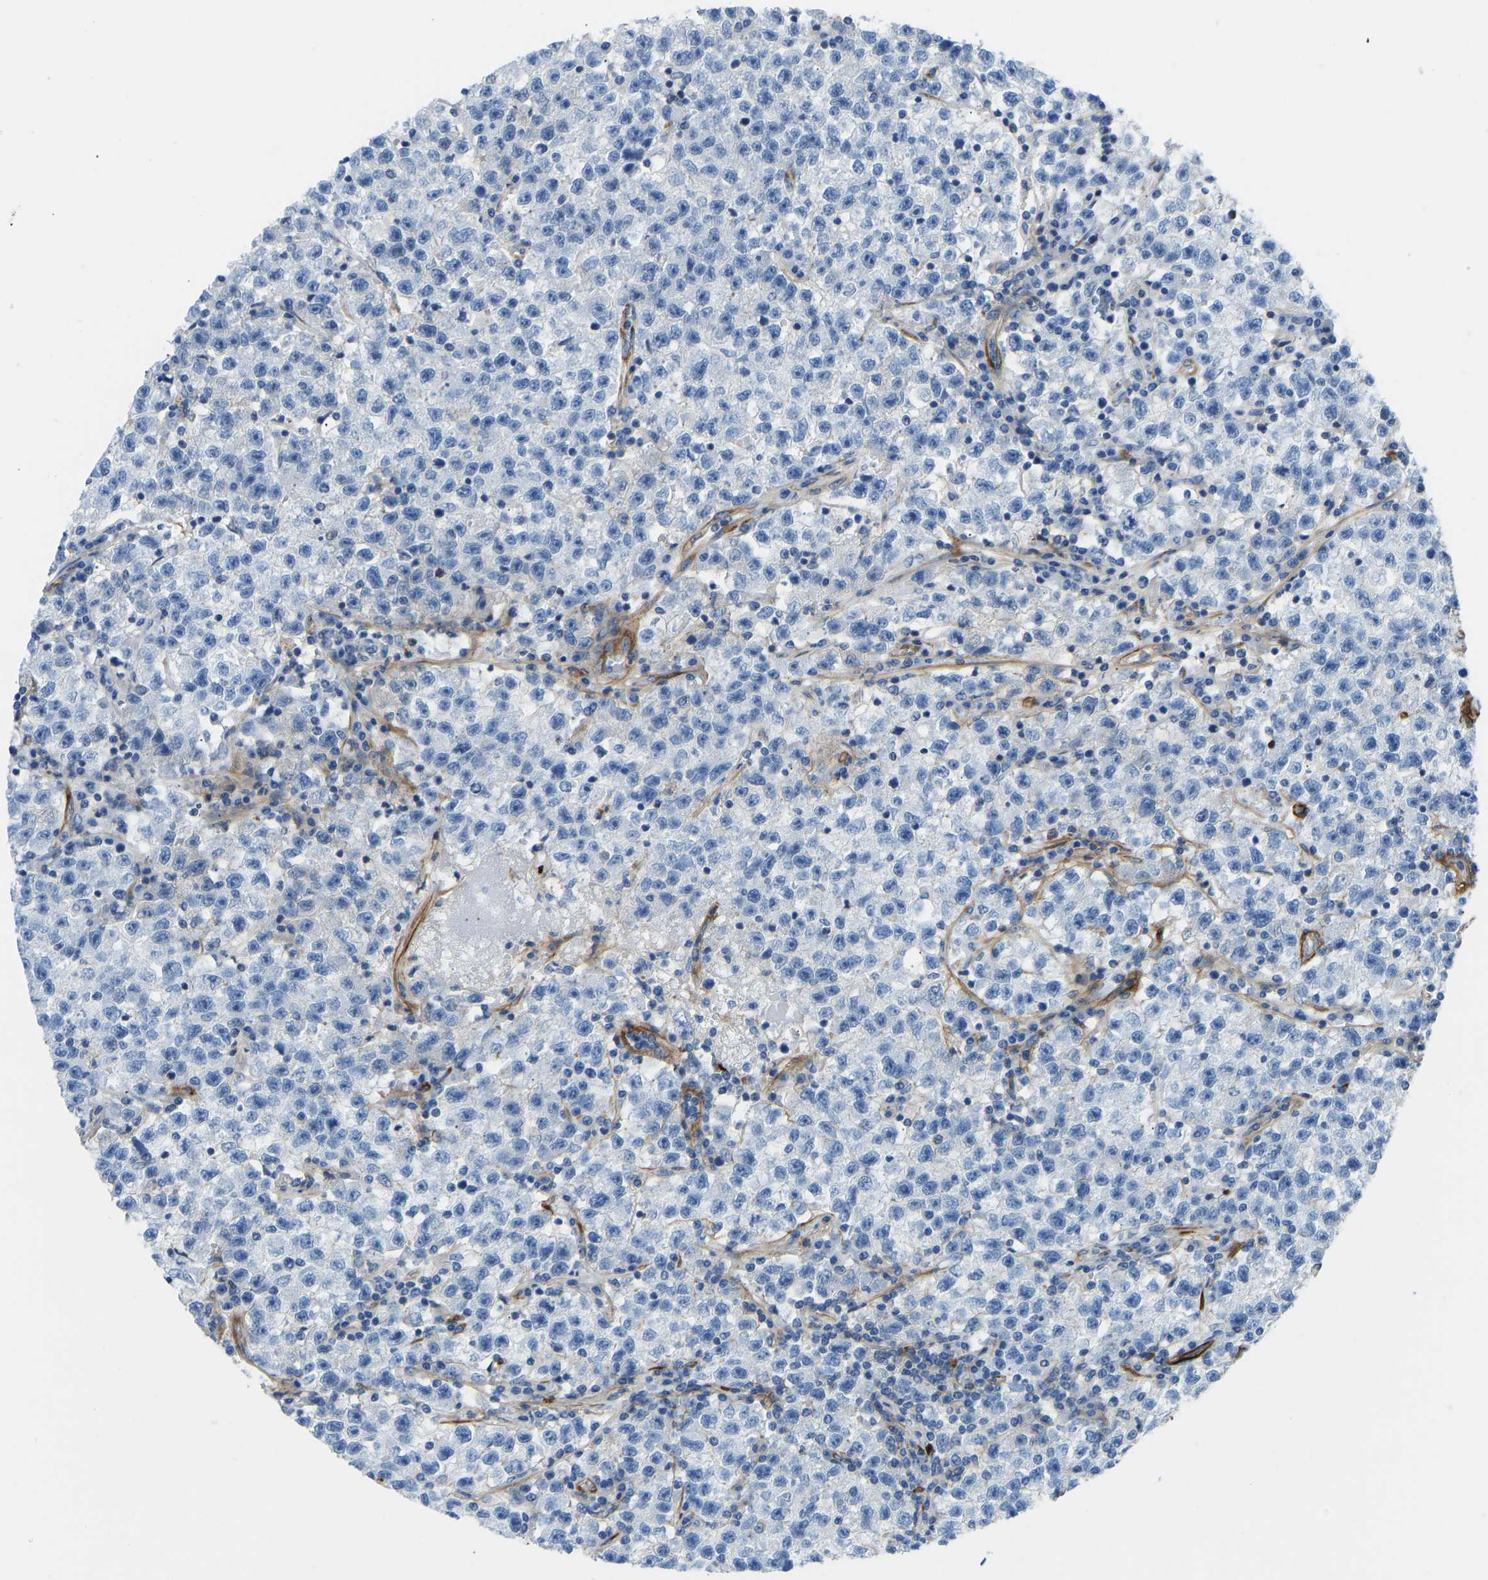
{"staining": {"intensity": "negative", "quantity": "none", "location": "none"}, "tissue": "testis cancer", "cell_type": "Tumor cells", "image_type": "cancer", "snomed": [{"axis": "morphology", "description": "Seminoma, NOS"}, {"axis": "topography", "description": "Testis"}], "caption": "A high-resolution histopathology image shows immunohistochemistry staining of testis cancer, which exhibits no significant expression in tumor cells.", "gene": "COL15A1", "patient": {"sex": "male", "age": 22}}